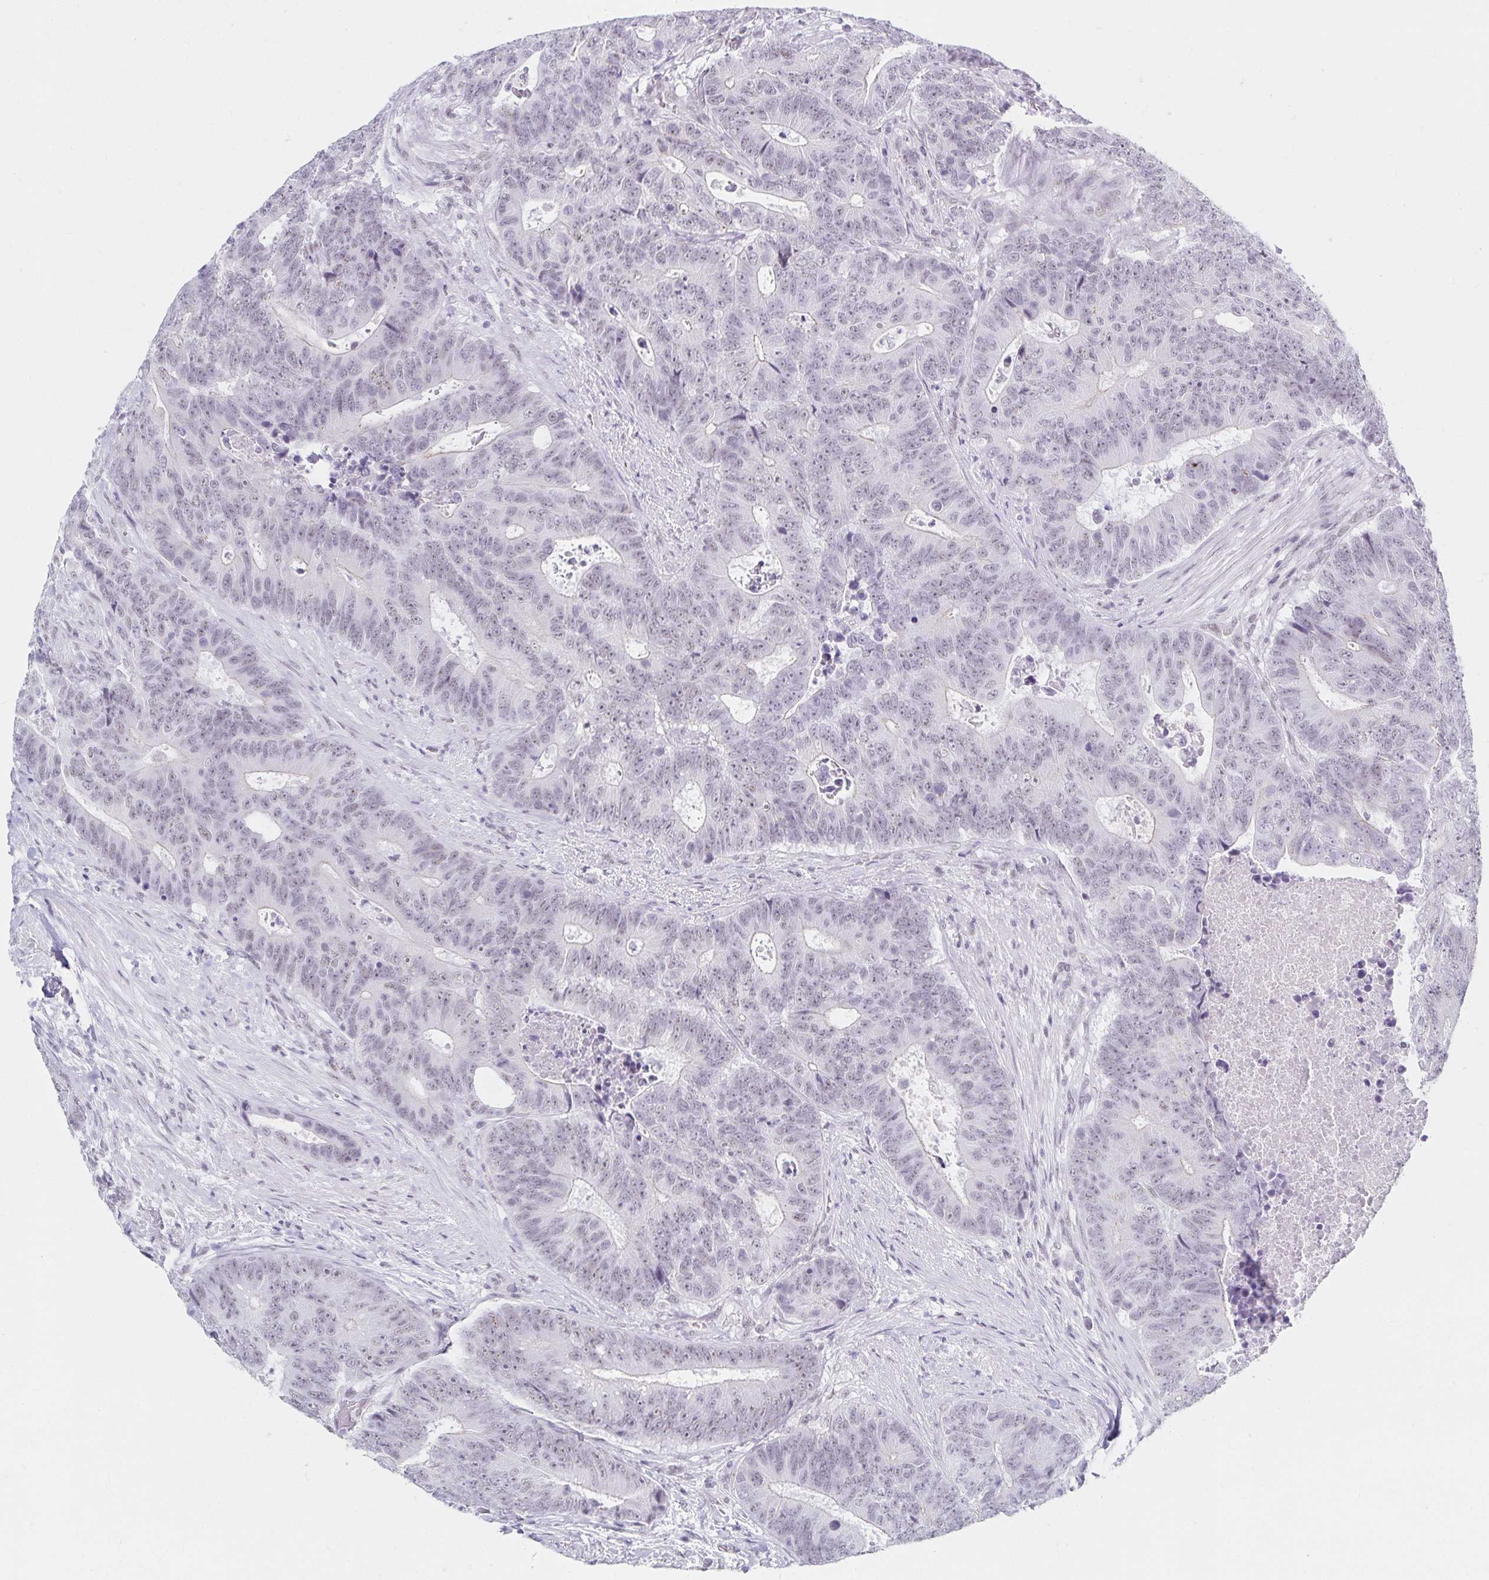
{"staining": {"intensity": "negative", "quantity": "none", "location": "none"}, "tissue": "colorectal cancer", "cell_type": "Tumor cells", "image_type": "cancer", "snomed": [{"axis": "morphology", "description": "Adenocarcinoma, NOS"}, {"axis": "topography", "description": "Colon"}], "caption": "This is an immunohistochemistry (IHC) photomicrograph of human adenocarcinoma (colorectal). There is no positivity in tumor cells.", "gene": "C20orf85", "patient": {"sex": "female", "age": 48}}